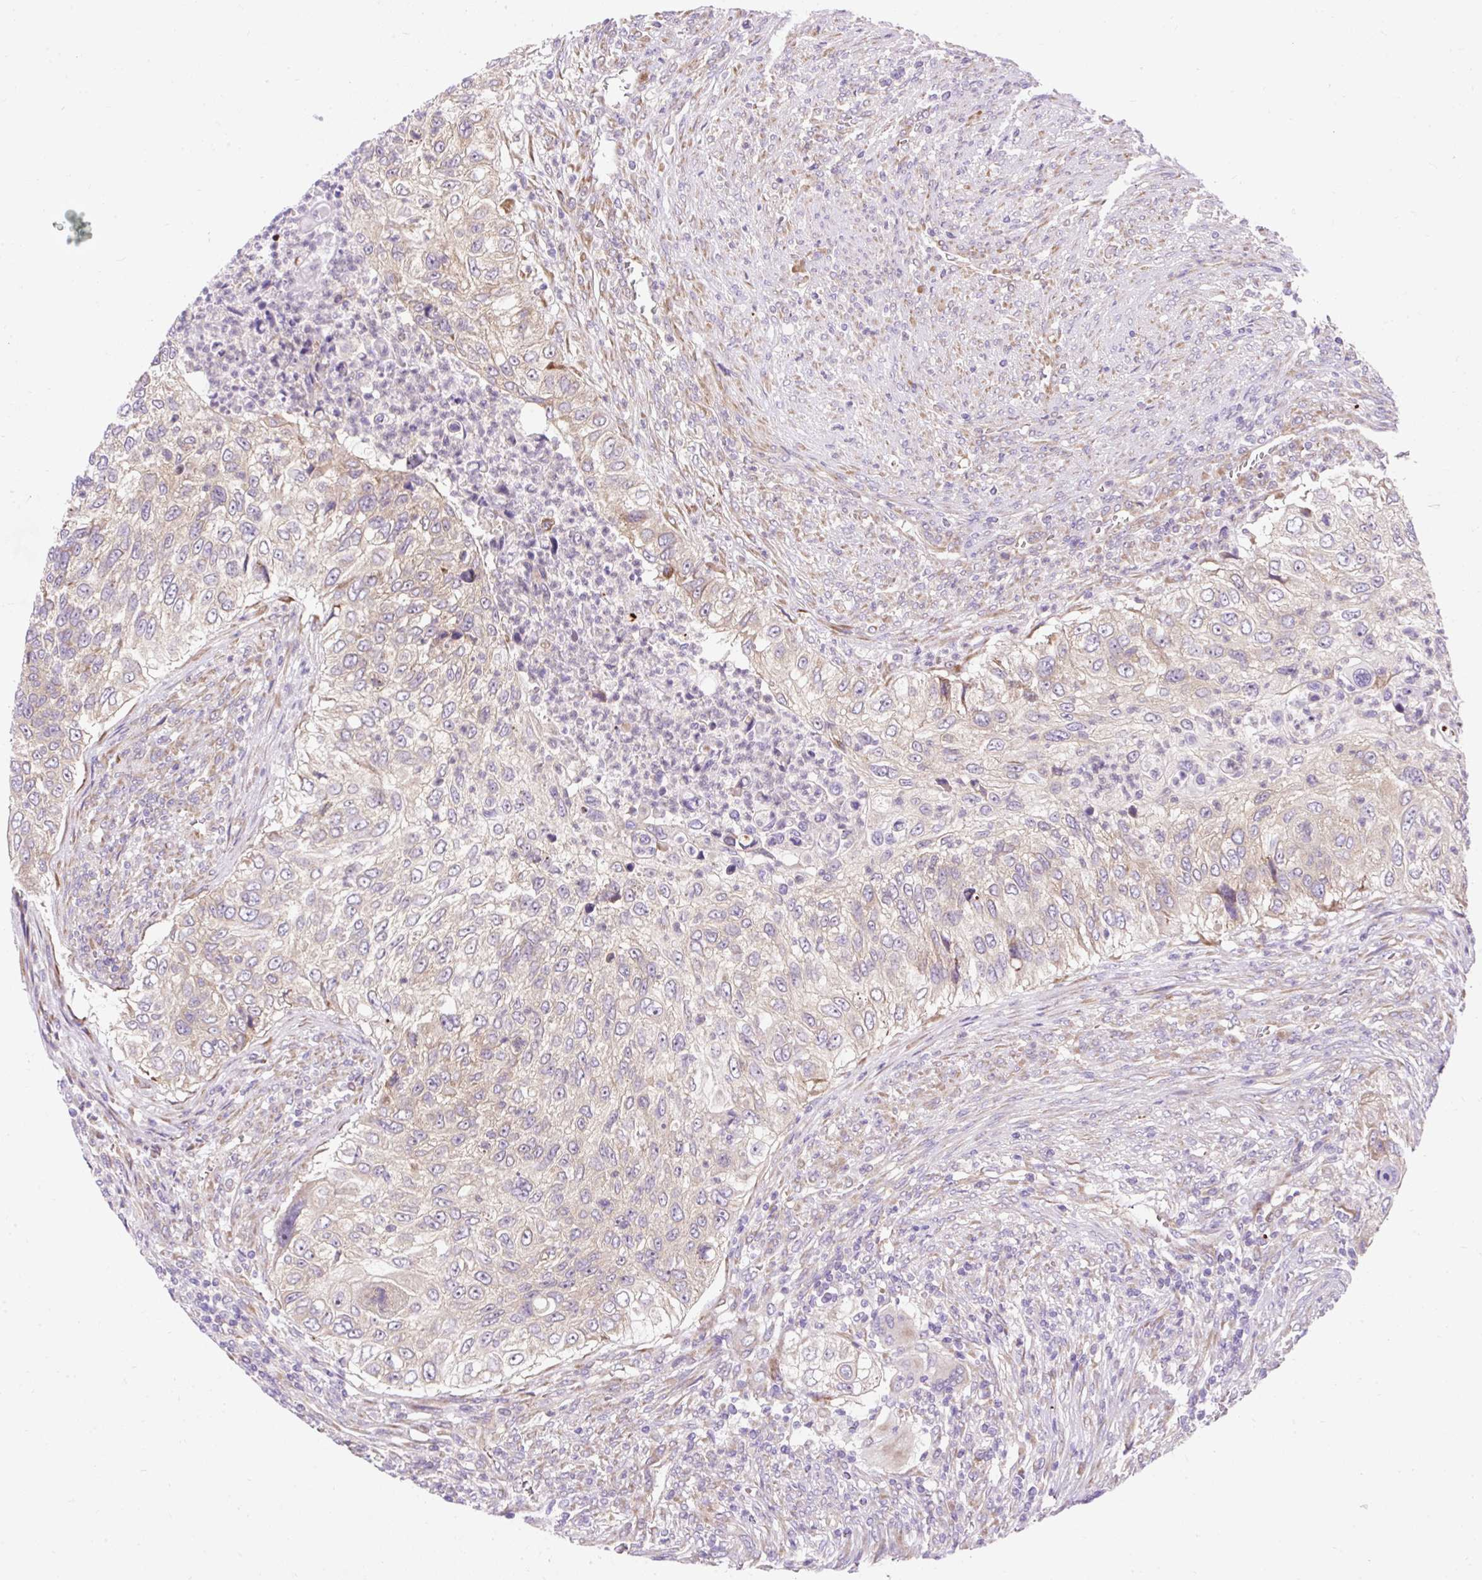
{"staining": {"intensity": "weak", "quantity": "<25%", "location": "cytoplasmic/membranous"}, "tissue": "urothelial cancer", "cell_type": "Tumor cells", "image_type": "cancer", "snomed": [{"axis": "morphology", "description": "Urothelial carcinoma, High grade"}, {"axis": "topography", "description": "Urinary bladder"}], "caption": "IHC of human urothelial cancer exhibits no staining in tumor cells.", "gene": "GPR45", "patient": {"sex": "female", "age": 60}}